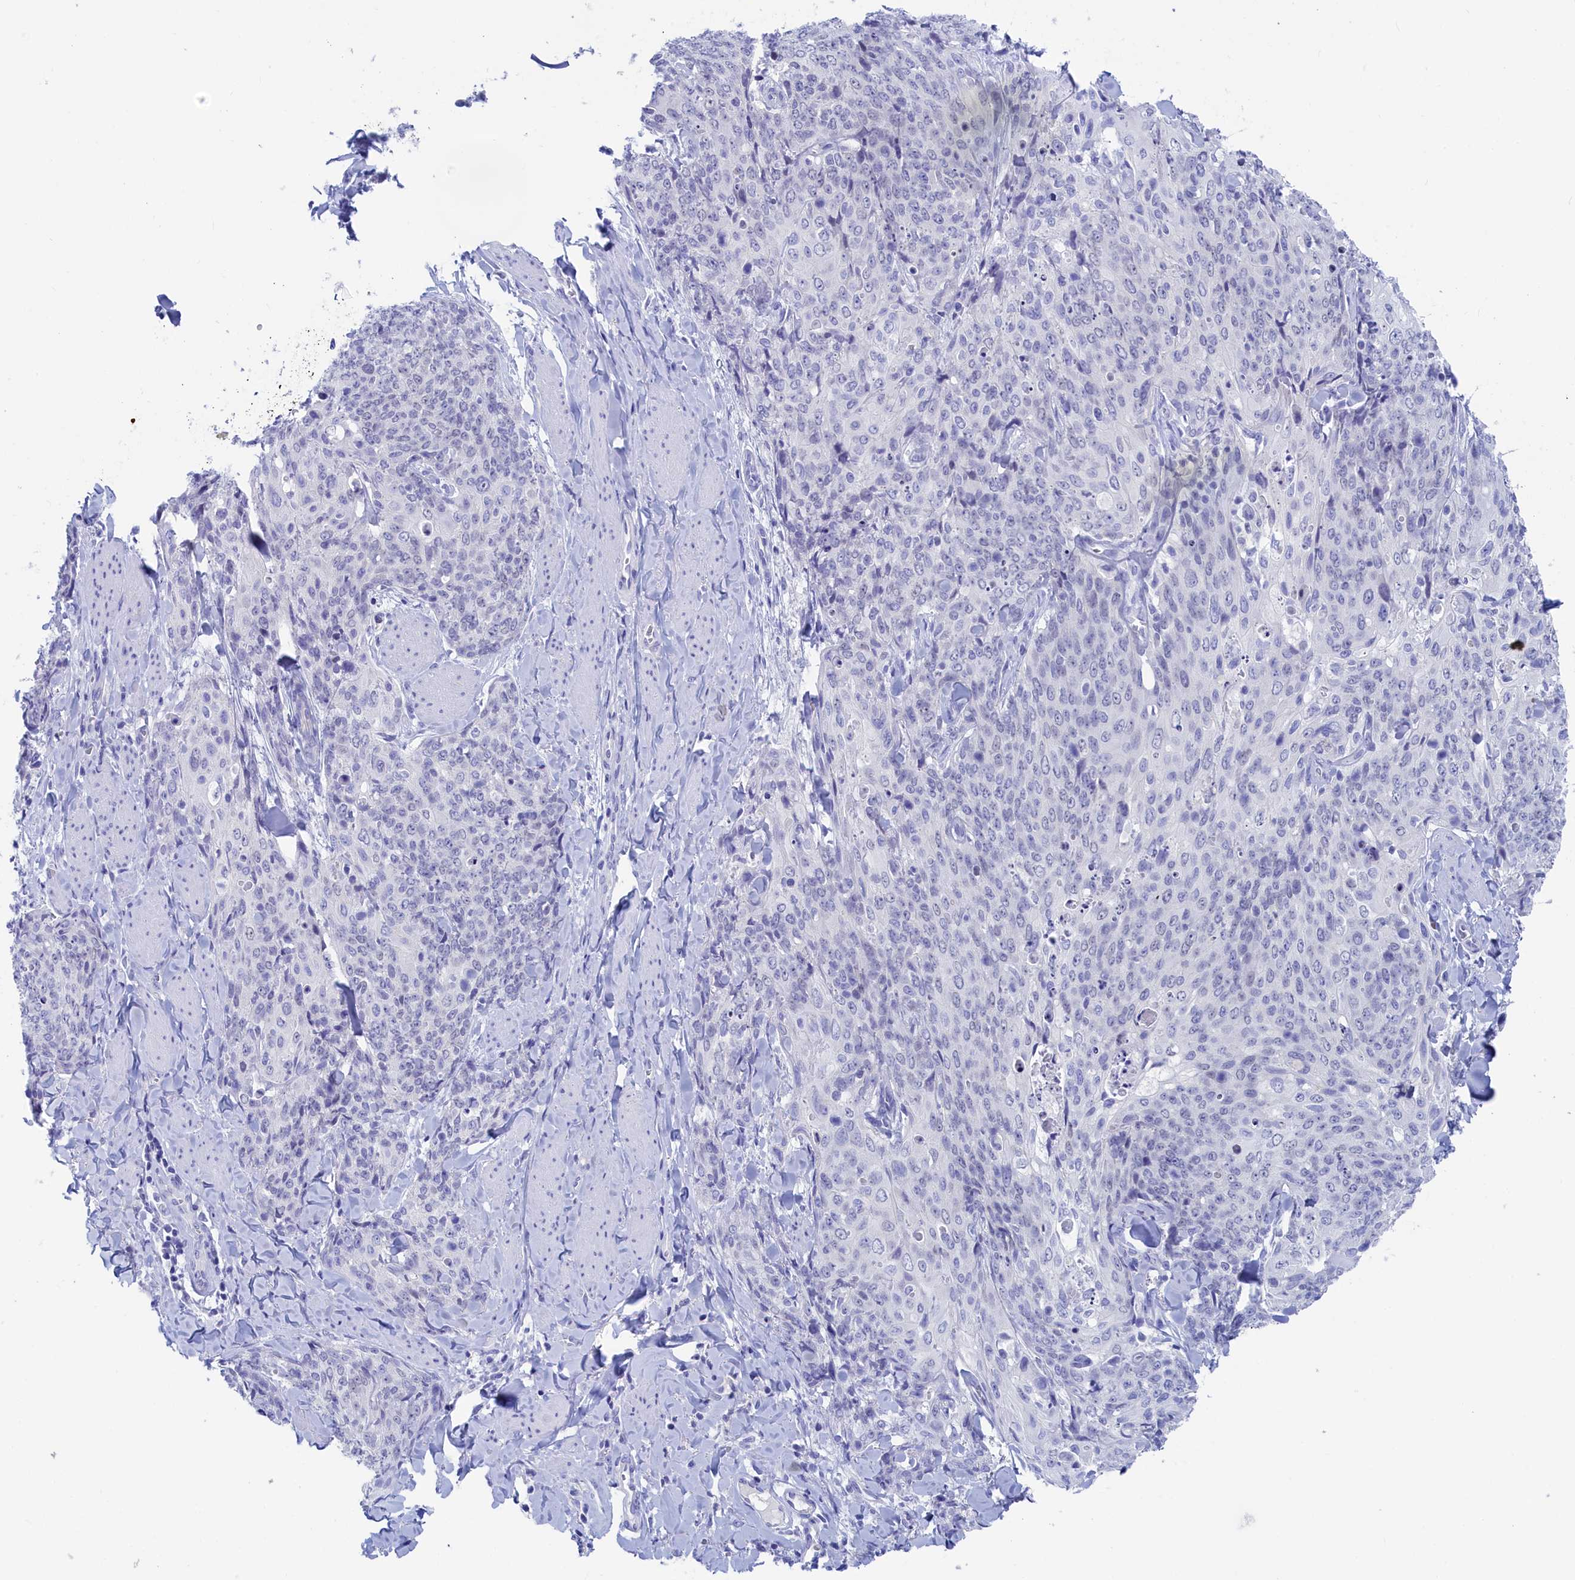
{"staining": {"intensity": "negative", "quantity": "none", "location": "none"}, "tissue": "skin cancer", "cell_type": "Tumor cells", "image_type": "cancer", "snomed": [{"axis": "morphology", "description": "Squamous cell carcinoma, NOS"}, {"axis": "topography", "description": "Skin"}, {"axis": "topography", "description": "Vulva"}], "caption": "Tumor cells are negative for protein expression in human squamous cell carcinoma (skin).", "gene": "TRIM10", "patient": {"sex": "female", "age": 85}}